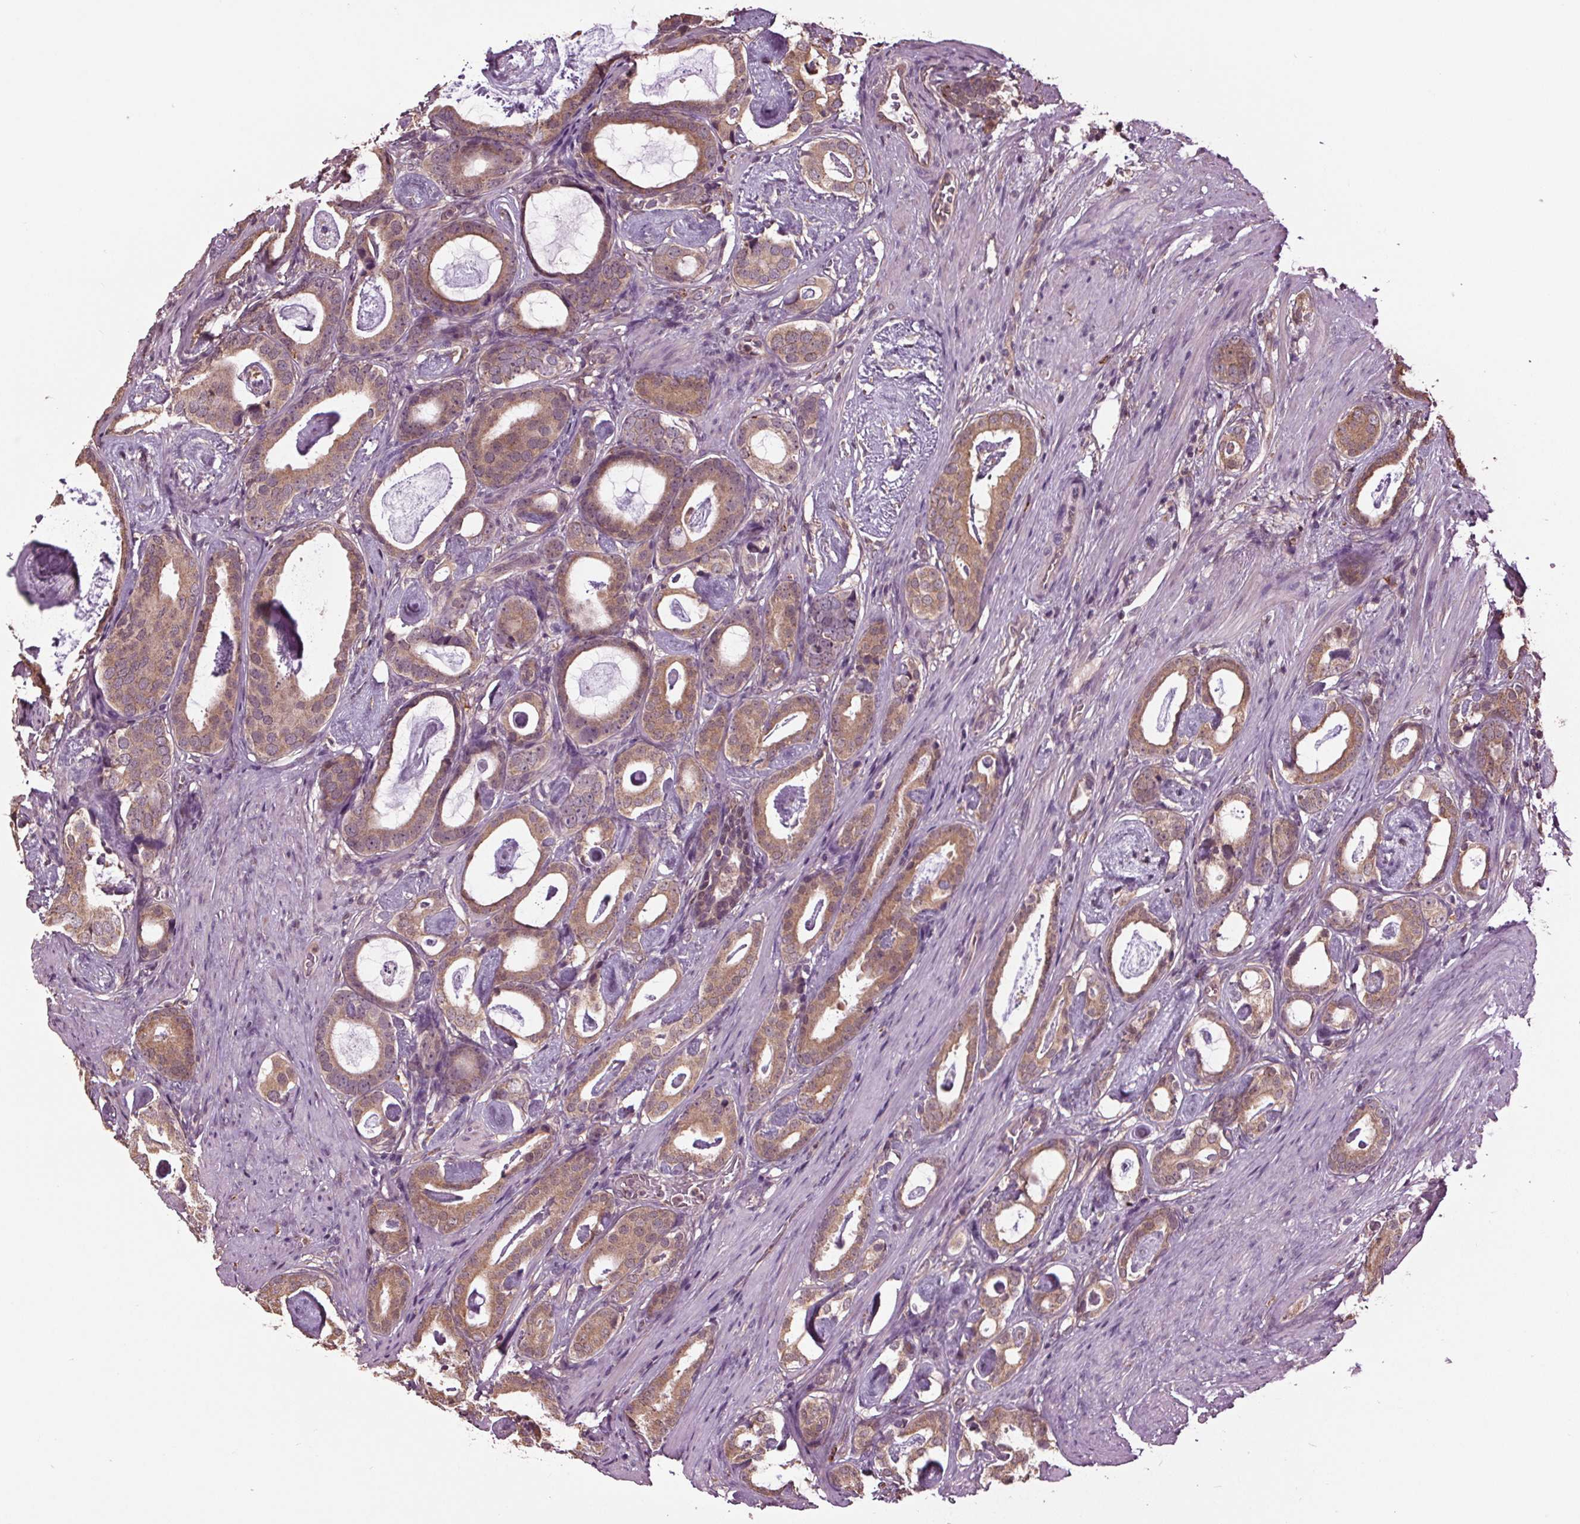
{"staining": {"intensity": "moderate", "quantity": ">75%", "location": "cytoplasmic/membranous"}, "tissue": "prostate cancer", "cell_type": "Tumor cells", "image_type": "cancer", "snomed": [{"axis": "morphology", "description": "Adenocarcinoma, Low grade"}, {"axis": "topography", "description": "Prostate and seminal vesicle, NOS"}], "caption": "The micrograph demonstrates a brown stain indicating the presence of a protein in the cytoplasmic/membranous of tumor cells in prostate adenocarcinoma (low-grade).", "gene": "RNPEP", "patient": {"sex": "male", "age": 71}}